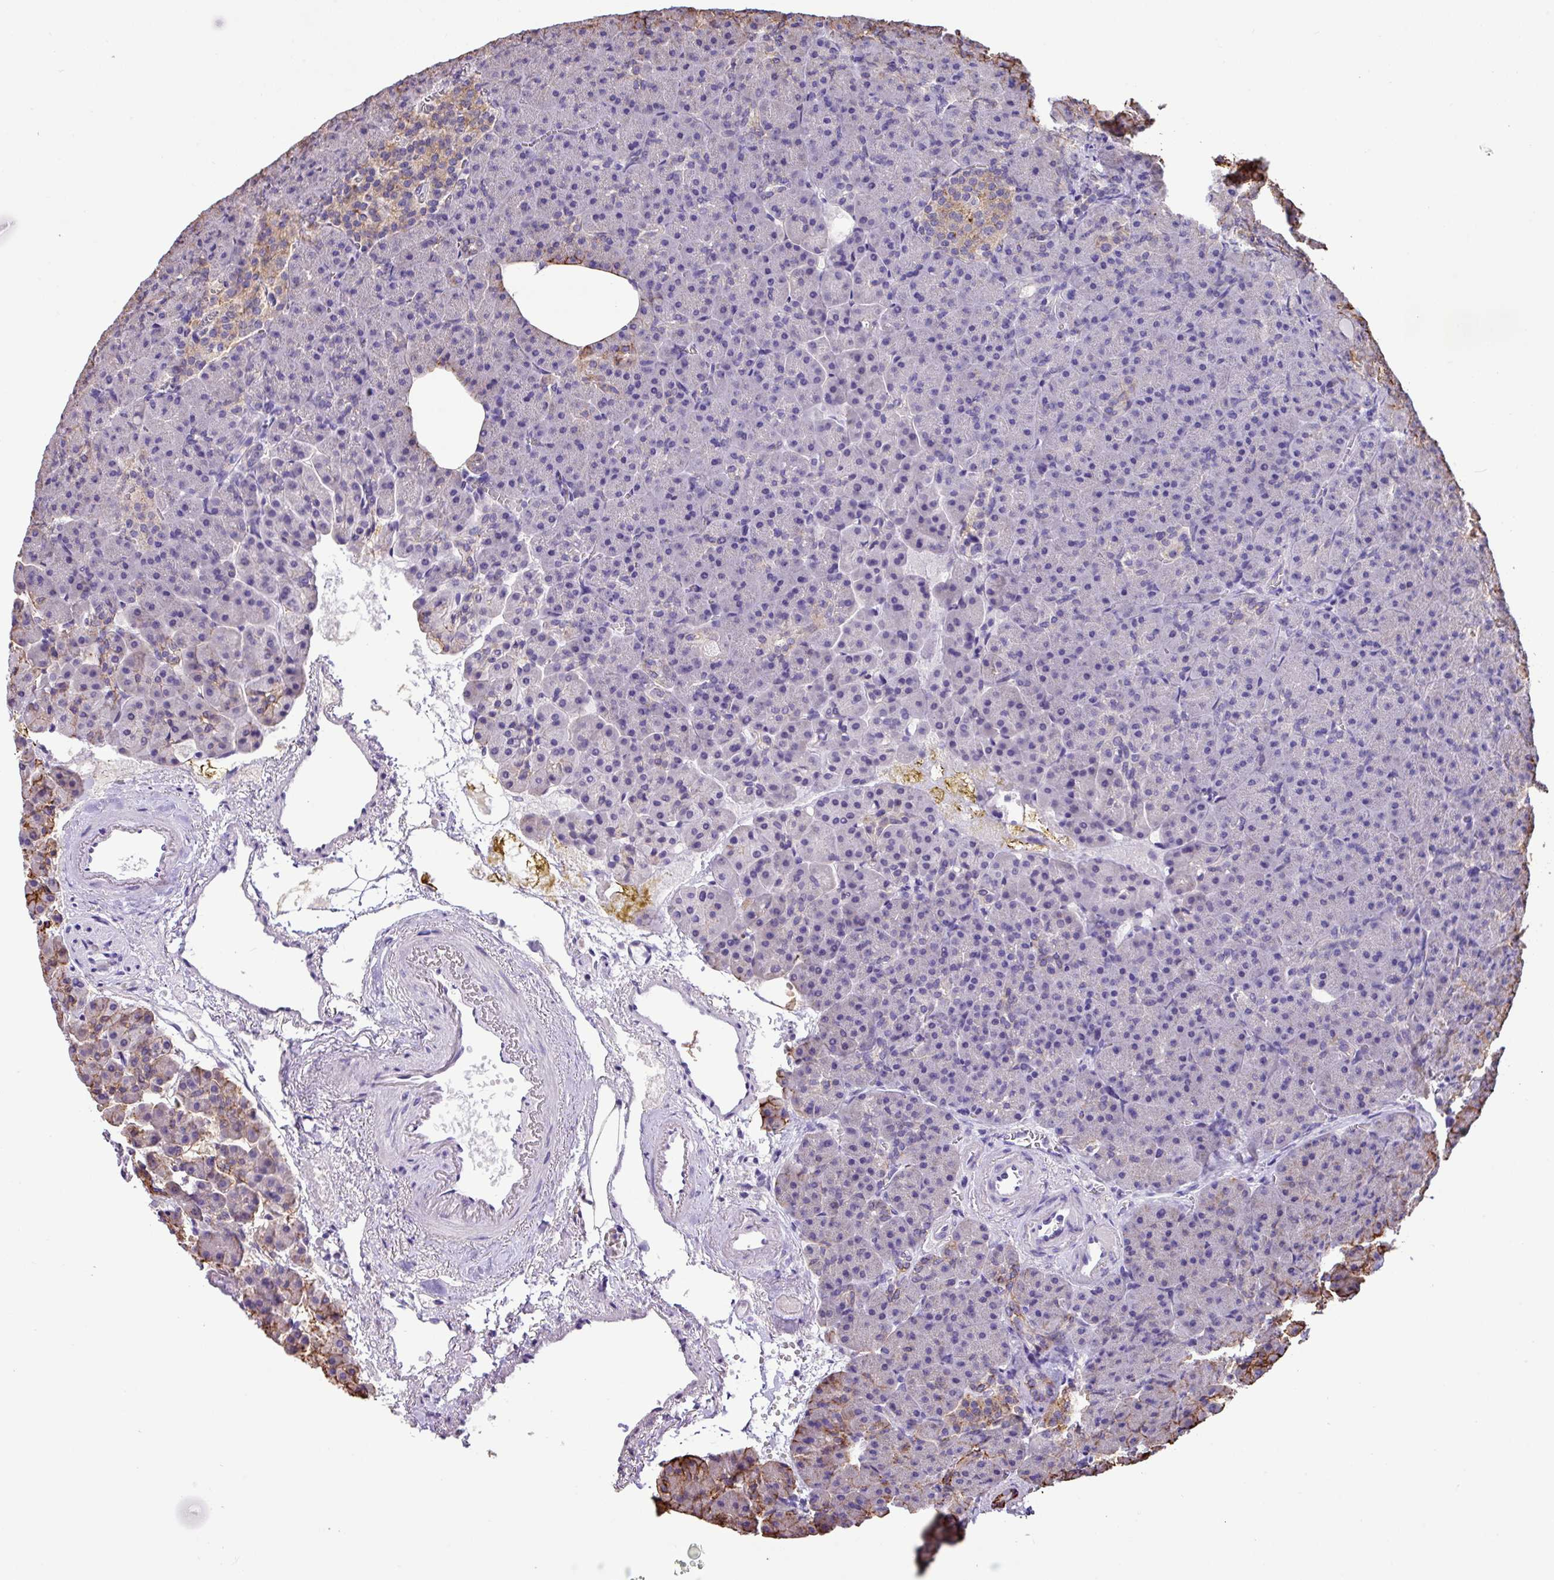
{"staining": {"intensity": "moderate", "quantity": "<25%", "location": "cytoplasmic/membranous"}, "tissue": "pancreas", "cell_type": "Exocrine glandular cells", "image_type": "normal", "snomed": [{"axis": "morphology", "description": "Normal tissue, NOS"}, {"axis": "topography", "description": "Pancreas"}], "caption": "A micrograph of pancreas stained for a protein shows moderate cytoplasmic/membranous brown staining in exocrine glandular cells.", "gene": "EPCAM", "patient": {"sex": "female", "age": 74}}